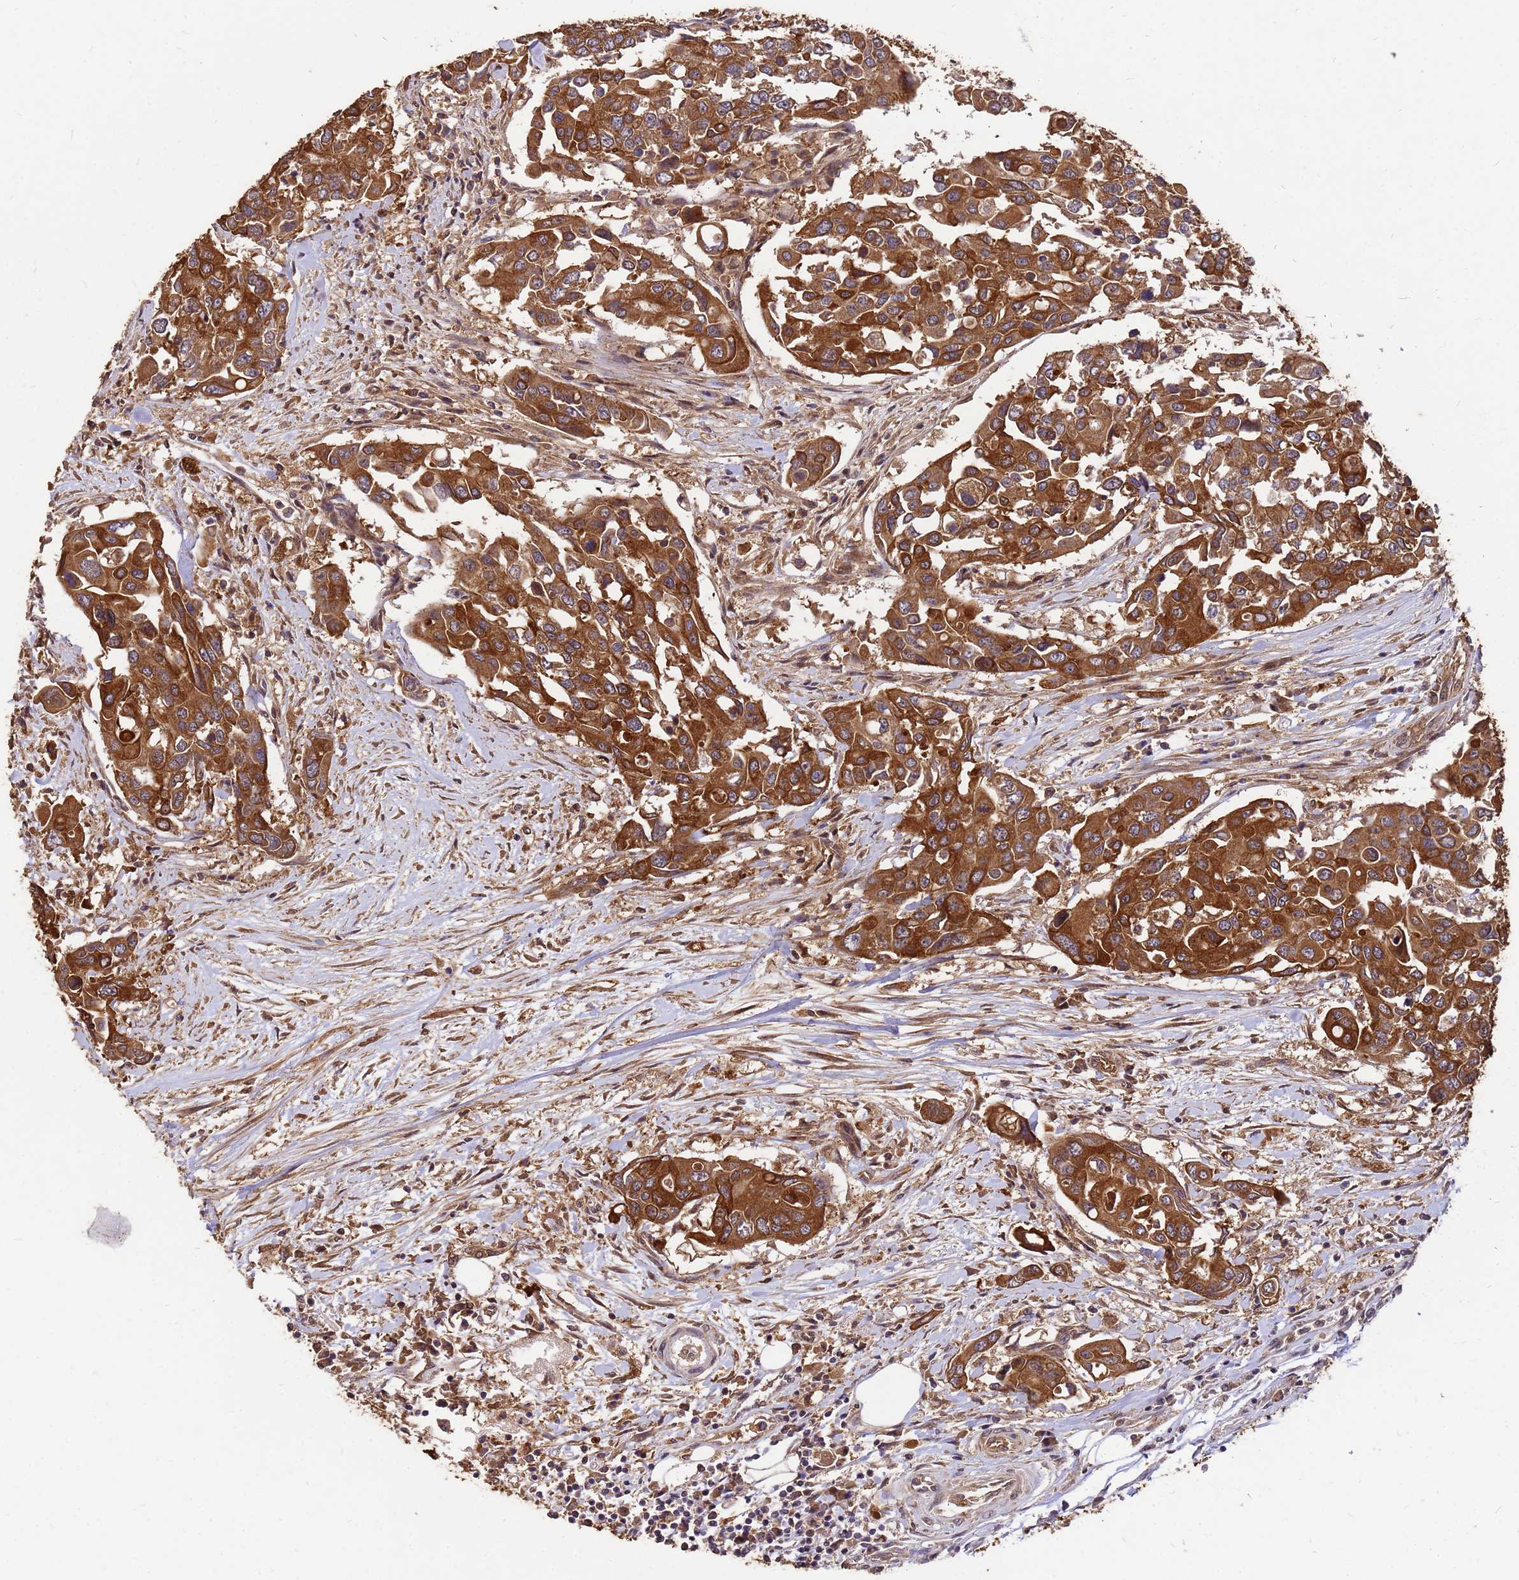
{"staining": {"intensity": "strong", "quantity": ">75%", "location": "cytoplasmic/membranous"}, "tissue": "colorectal cancer", "cell_type": "Tumor cells", "image_type": "cancer", "snomed": [{"axis": "morphology", "description": "Adenocarcinoma, NOS"}, {"axis": "topography", "description": "Colon"}], "caption": "Brown immunohistochemical staining in colorectal cancer exhibits strong cytoplasmic/membranous positivity in approximately >75% of tumor cells.", "gene": "ZNF618", "patient": {"sex": "male", "age": 77}}